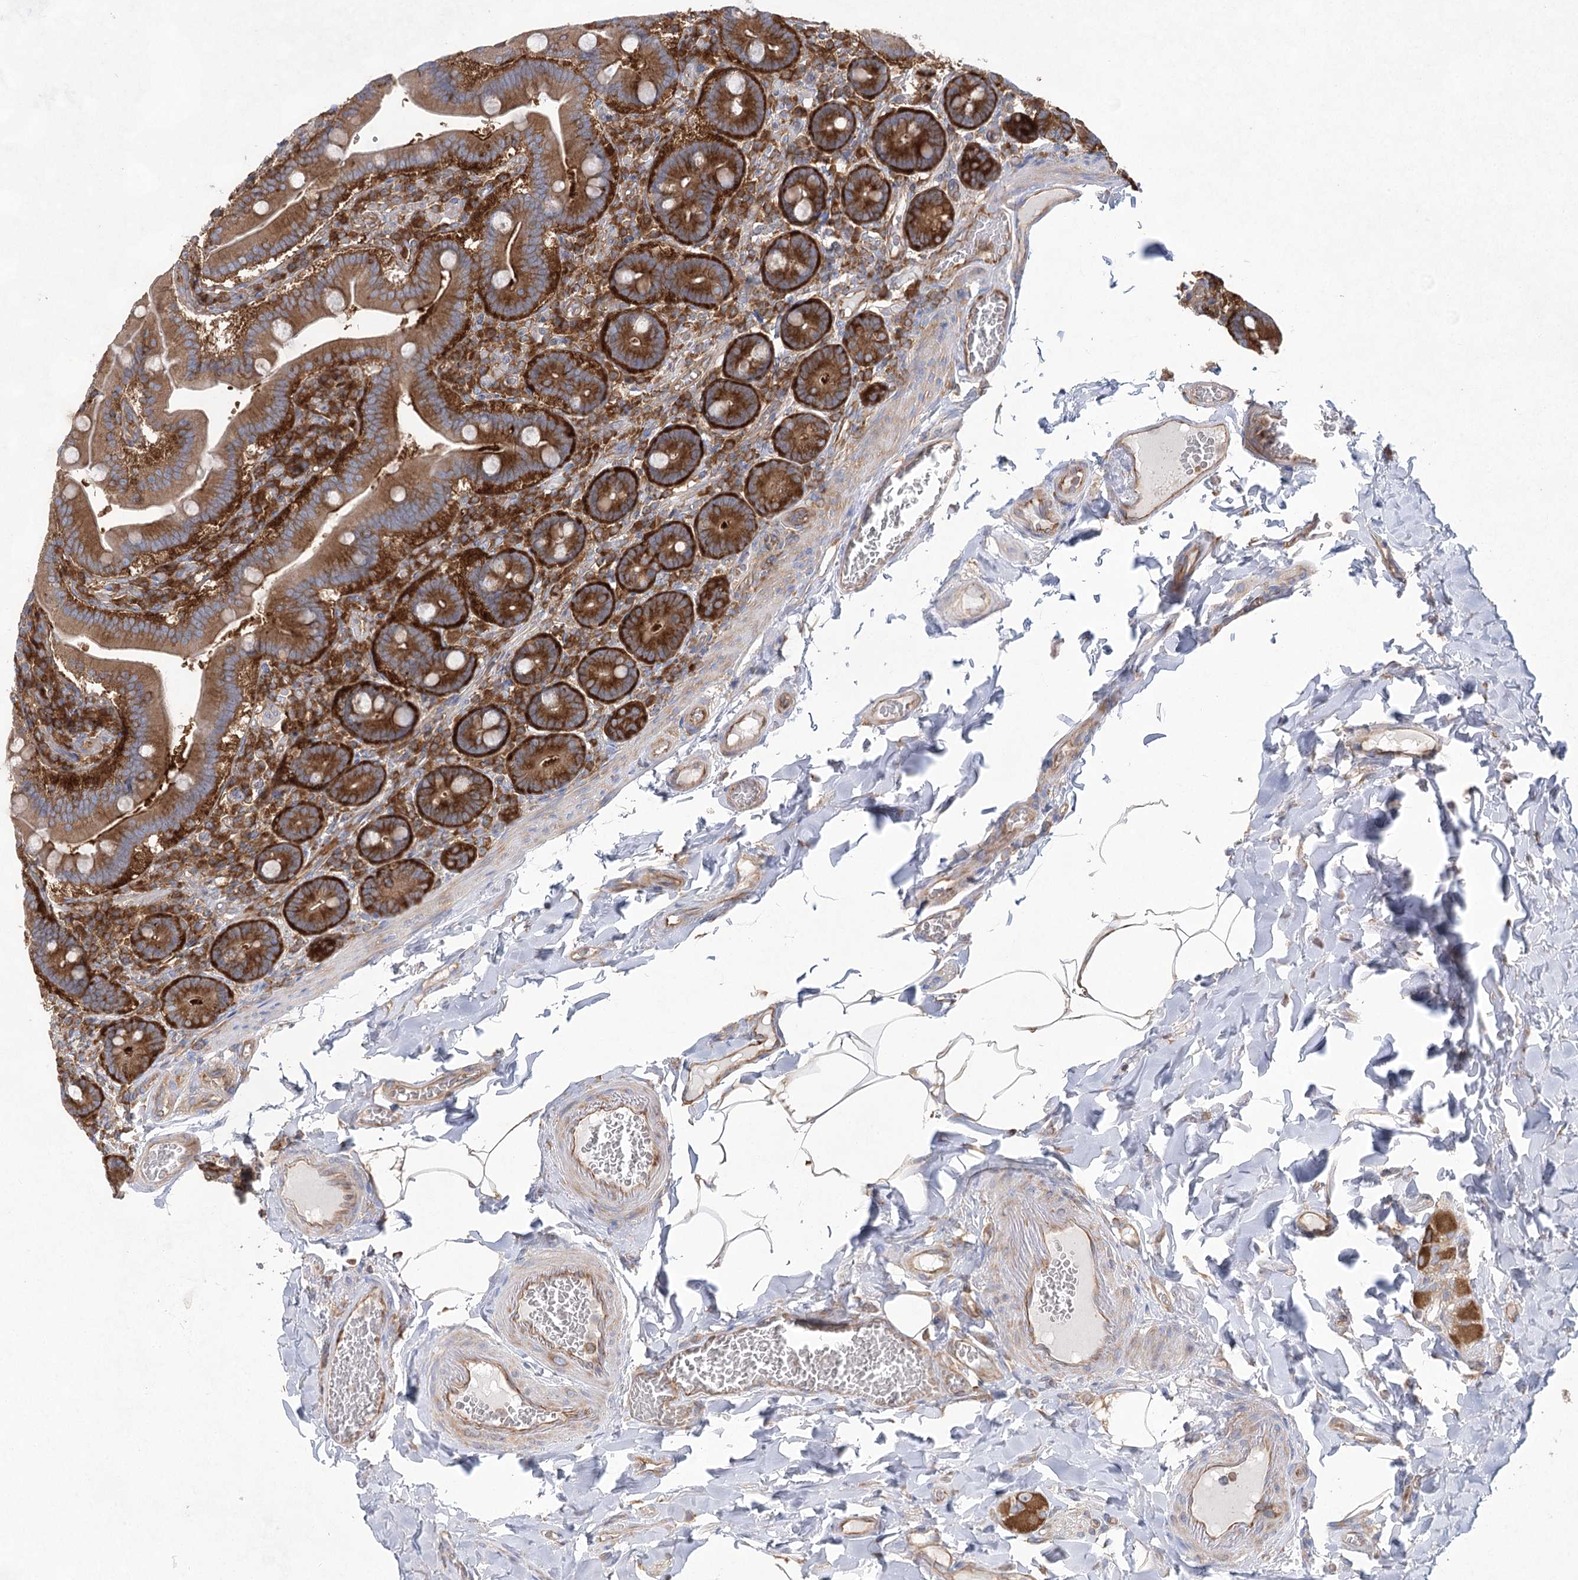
{"staining": {"intensity": "strong", "quantity": ">75%", "location": "cytoplasmic/membranous"}, "tissue": "duodenum", "cell_type": "Glandular cells", "image_type": "normal", "snomed": [{"axis": "morphology", "description": "Normal tissue, NOS"}, {"axis": "topography", "description": "Duodenum"}], "caption": "Duodenum stained with DAB (3,3'-diaminobenzidine) immunohistochemistry demonstrates high levels of strong cytoplasmic/membranous expression in approximately >75% of glandular cells.", "gene": "EIF3A", "patient": {"sex": "female", "age": 62}}